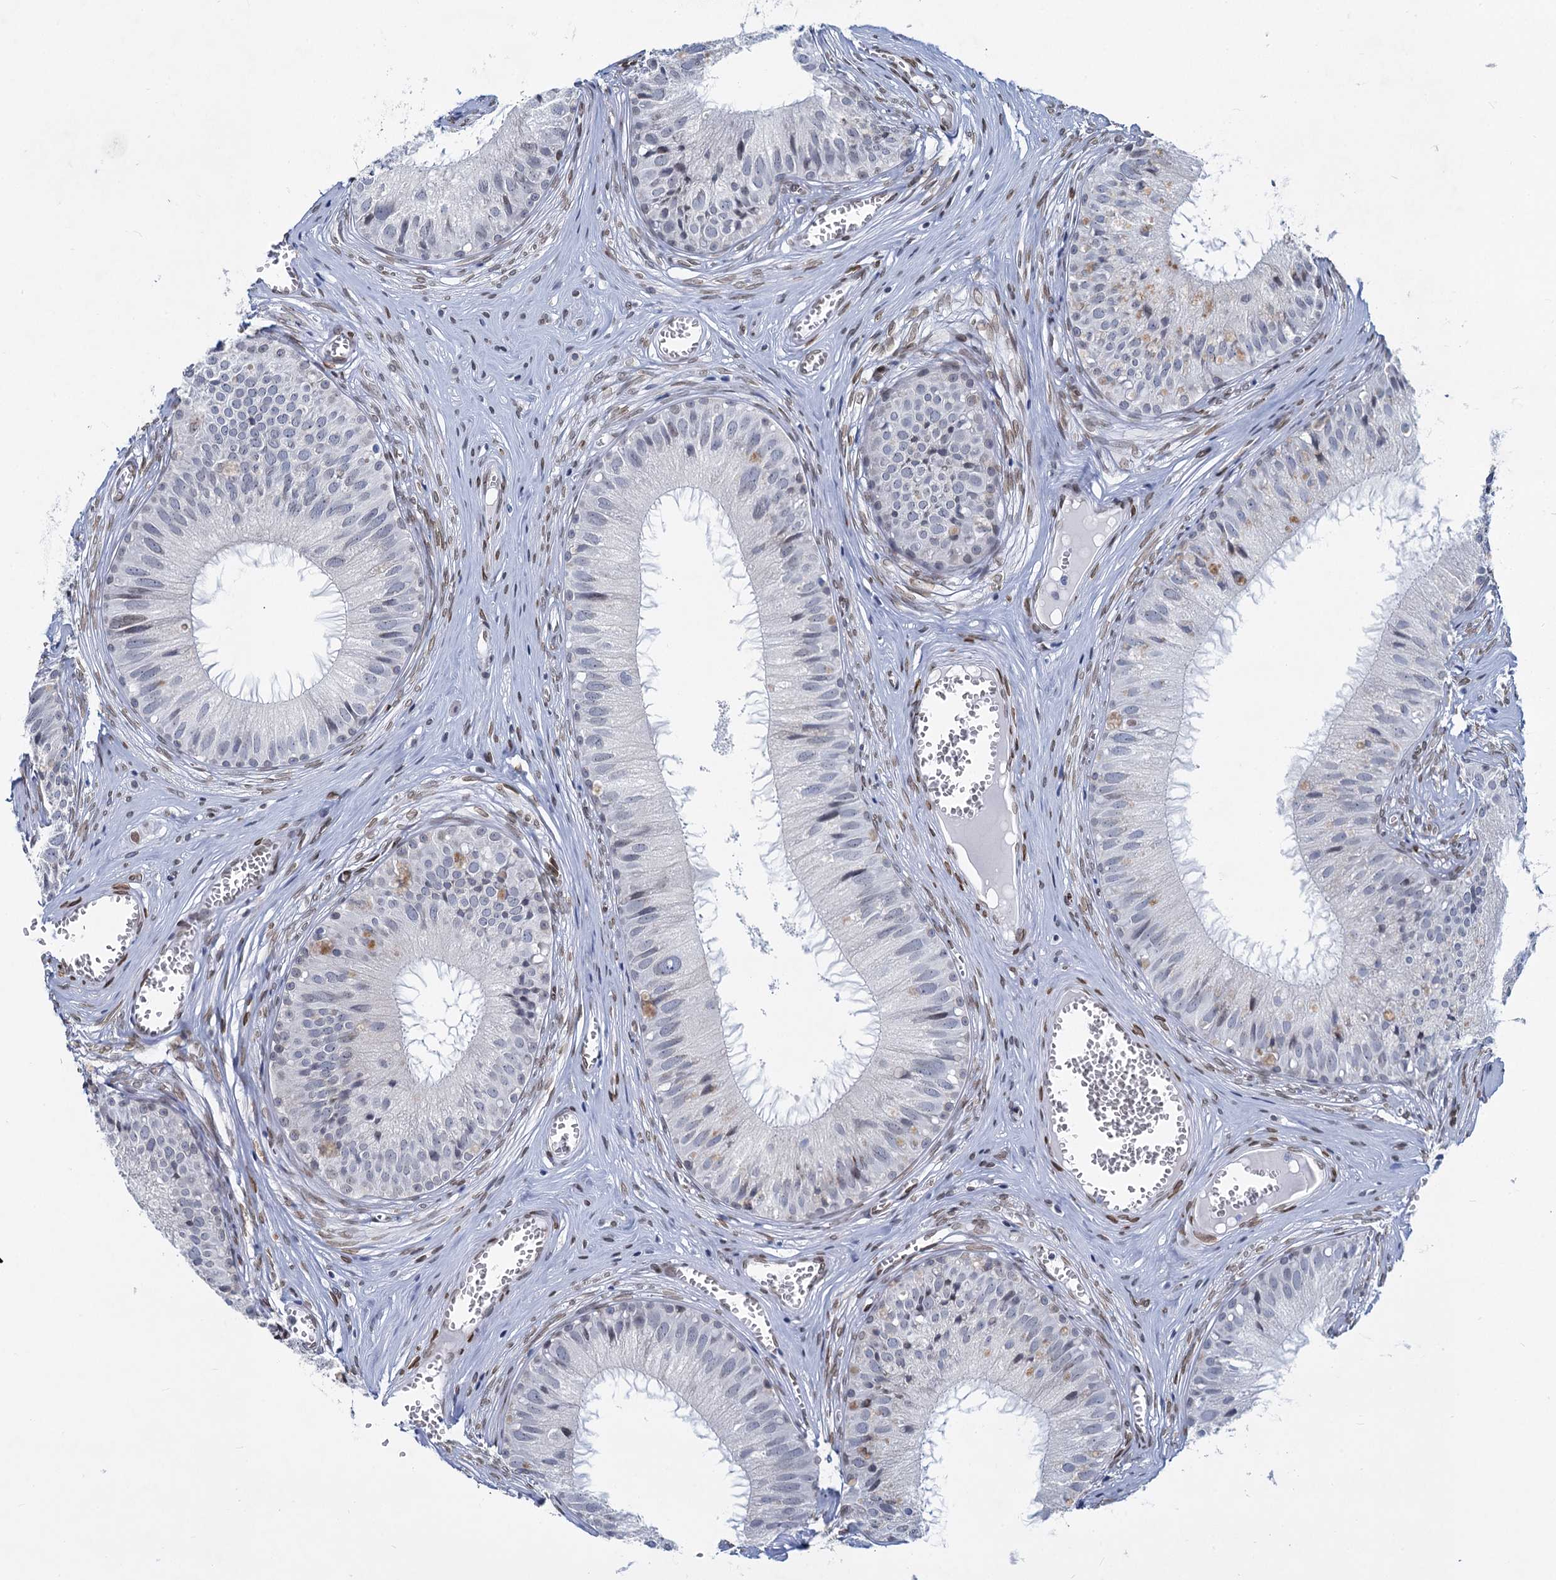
{"staining": {"intensity": "weak", "quantity": "<25%", "location": "nuclear"}, "tissue": "epididymis", "cell_type": "Glandular cells", "image_type": "normal", "snomed": [{"axis": "morphology", "description": "Normal tissue, NOS"}, {"axis": "topography", "description": "Epididymis"}], "caption": "This is a image of IHC staining of normal epididymis, which shows no positivity in glandular cells. (DAB (3,3'-diaminobenzidine) IHC with hematoxylin counter stain).", "gene": "PRSS35", "patient": {"sex": "male", "age": 36}}